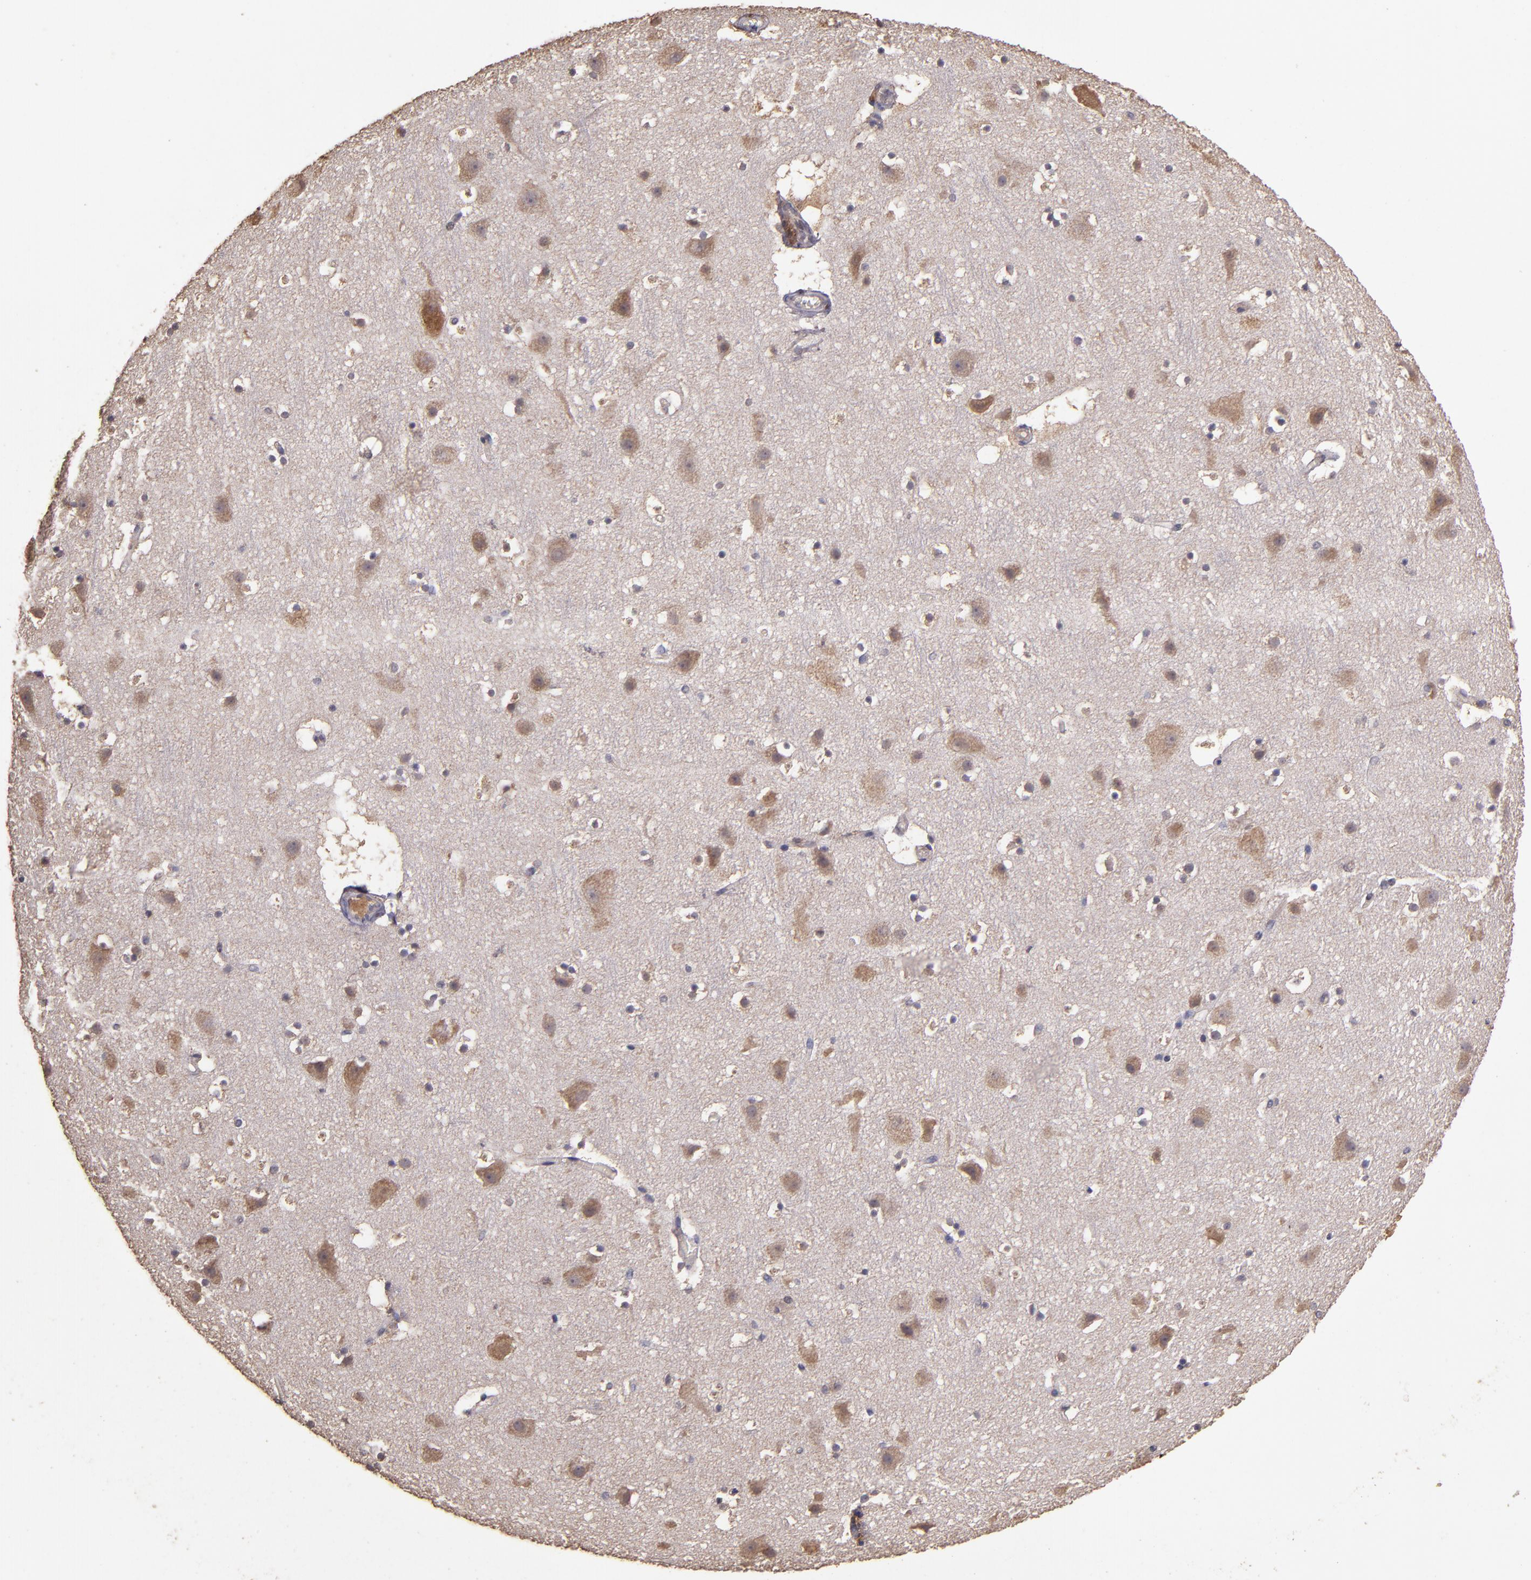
{"staining": {"intensity": "weak", "quantity": ">75%", "location": "cytoplasmic/membranous"}, "tissue": "cerebral cortex", "cell_type": "Endothelial cells", "image_type": "normal", "snomed": [{"axis": "morphology", "description": "Normal tissue, NOS"}, {"axis": "topography", "description": "Cerebral cortex"}], "caption": "Brown immunohistochemical staining in unremarkable cerebral cortex displays weak cytoplasmic/membranous staining in about >75% of endothelial cells. (DAB IHC with brightfield microscopy, high magnification).", "gene": "HECTD1", "patient": {"sex": "male", "age": 45}}